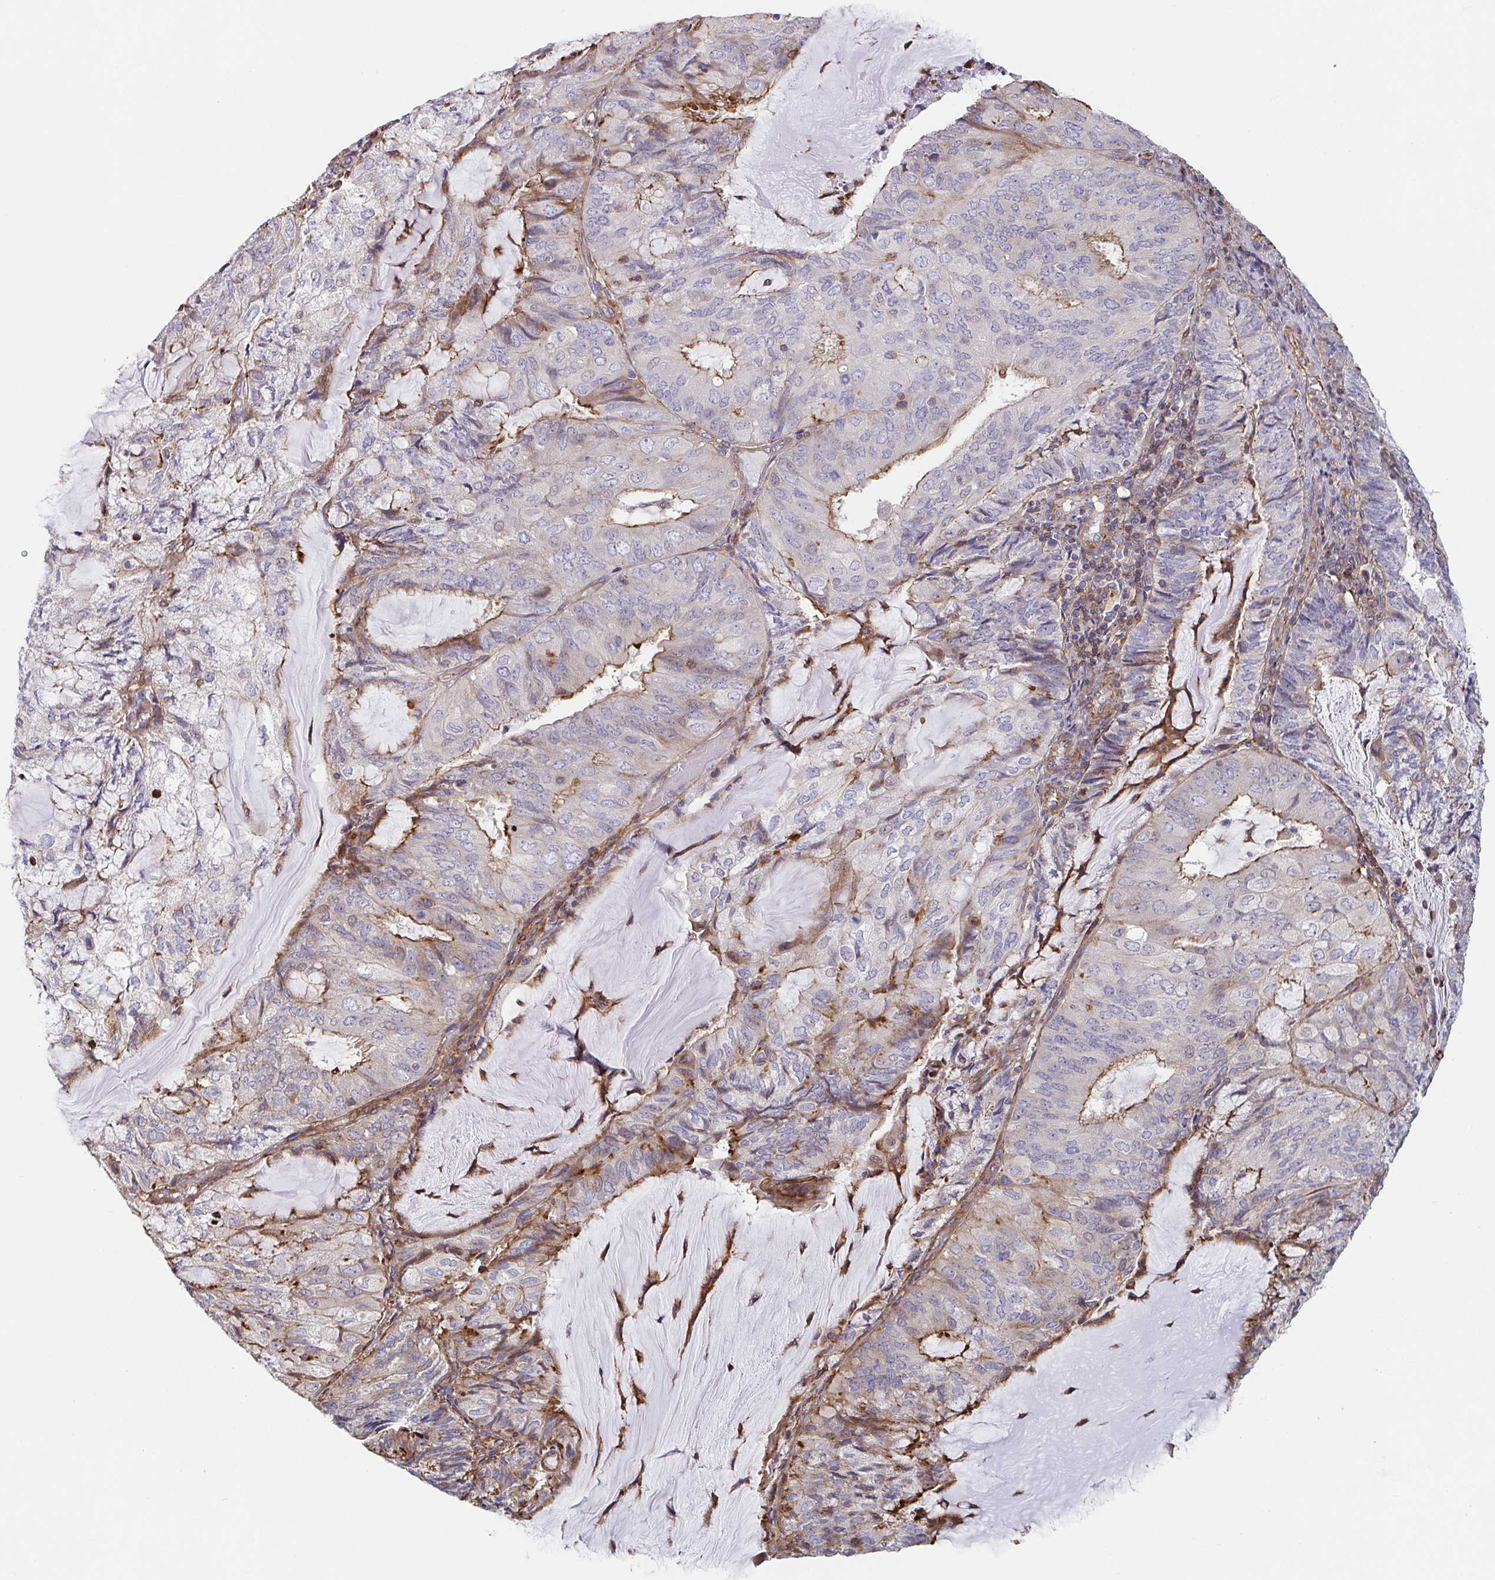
{"staining": {"intensity": "moderate", "quantity": "<25%", "location": "cytoplasmic/membranous"}, "tissue": "endometrial cancer", "cell_type": "Tumor cells", "image_type": "cancer", "snomed": [{"axis": "morphology", "description": "Adenocarcinoma, NOS"}, {"axis": "topography", "description": "Endometrium"}], "caption": "Endometrial cancer stained with DAB (3,3'-diaminobenzidine) immunohistochemistry (IHC) reveals low levels of moderate cytoplasmic/membranous expression in approximately <25% of tumor cells.", "gene": "FZD2", "patient": {"sex": "female", "age": 81}}